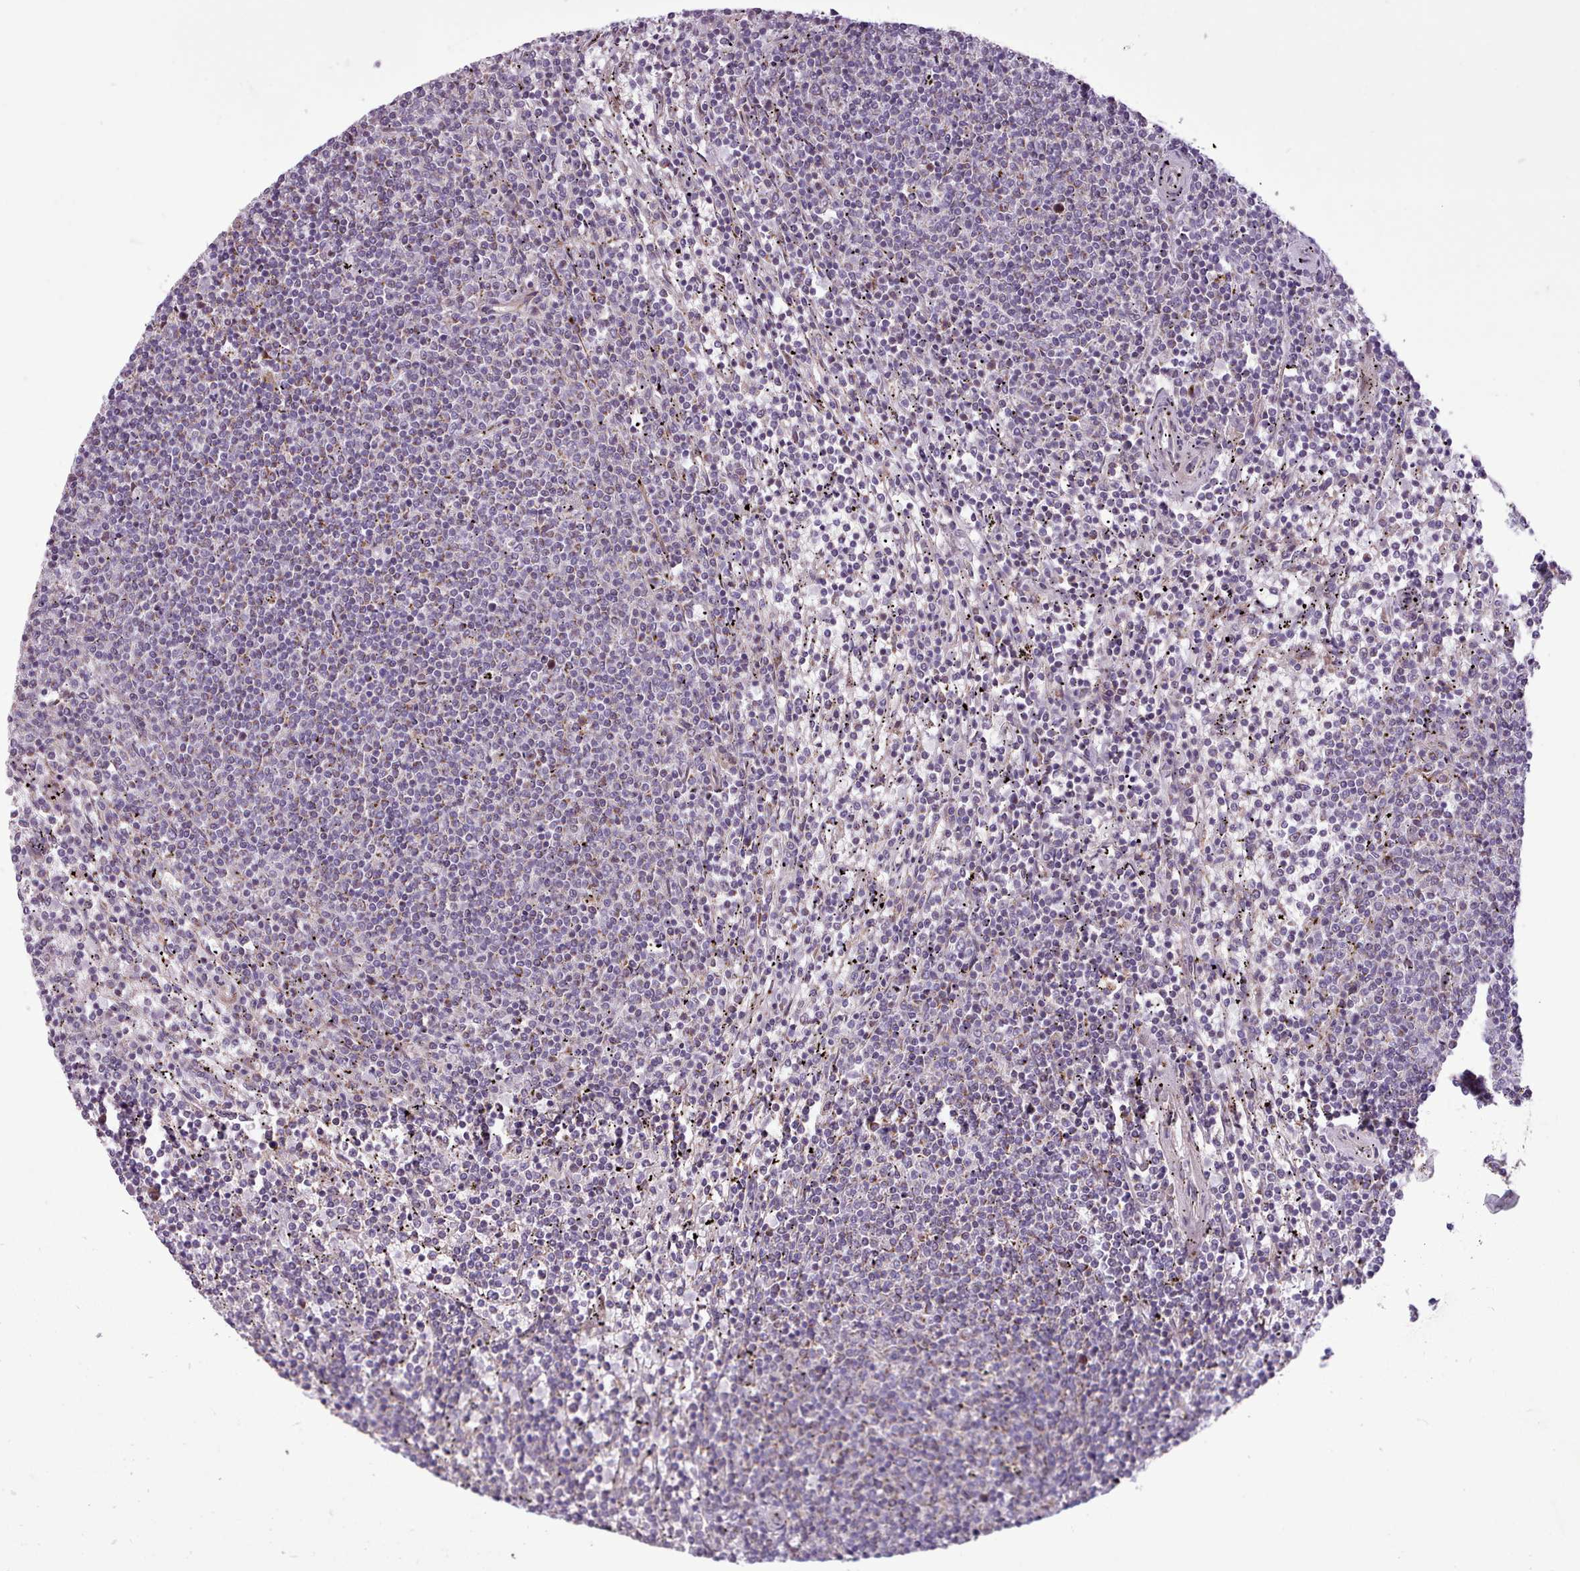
{"staining": {"intensity": "weak", "quantity": "<25%", "location": "cytoplasmic/membranous"}, "tissue": "lymphoma", "cell_type": "Tumor cells", "image_type": "cancer", "snomed": [{"axis": "morphology", "description": "Malignant lymphoma, non-Hodgkin's type, Low grade"}, {"axis": "topography", "description": "Spleen"}], "caption": "This is a photomicrograph of immunohistochemistry staining of malignant lymphoma, non-Hodgkin's type (low-grade), which shows no expression in tumor cells.", "gene": "AVL9", "patient": {"sex": "female", "age": 50}}